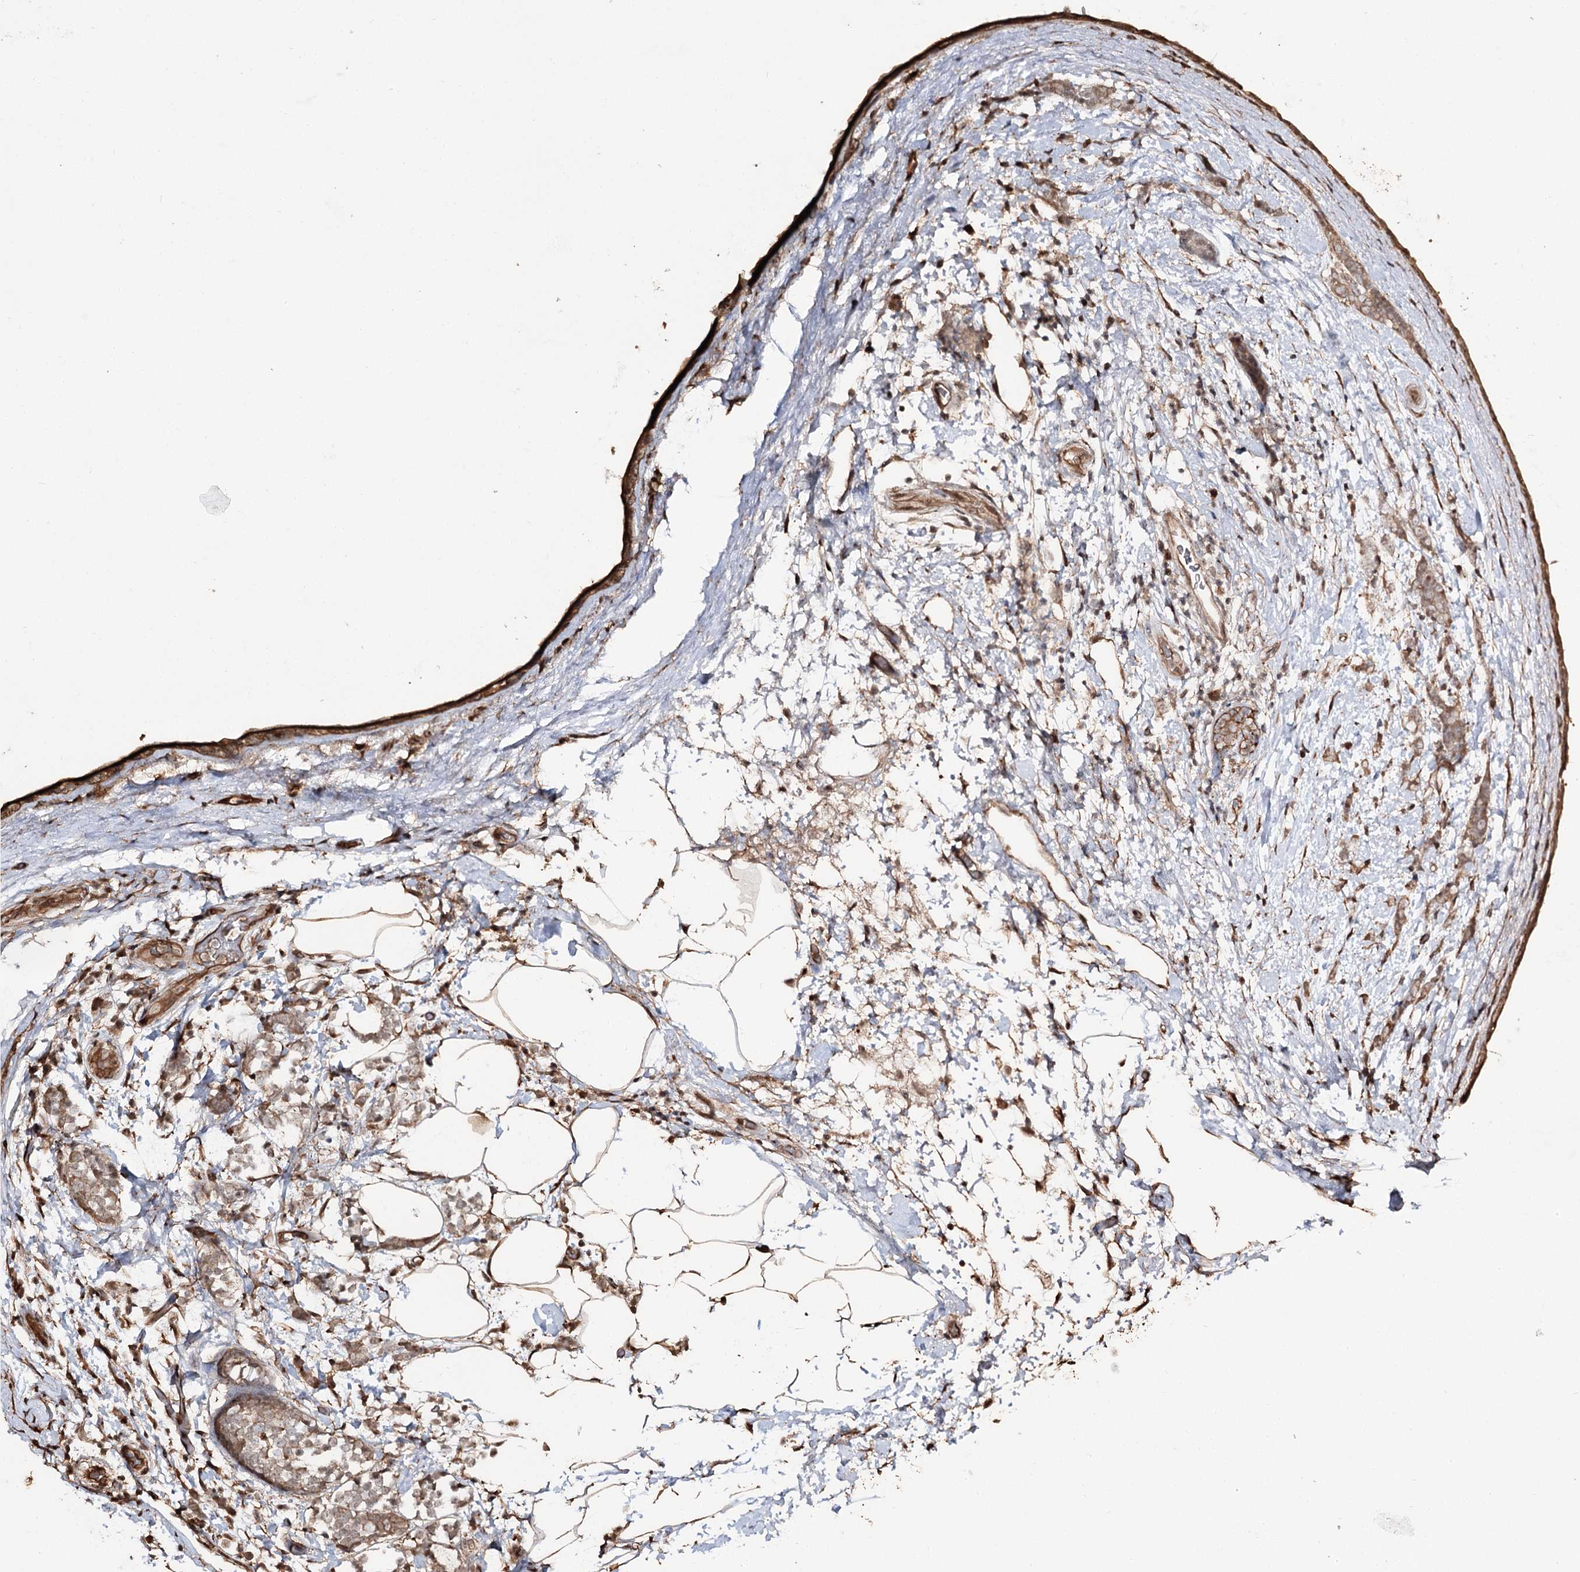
{"staining": {"intensity": "weak", "quantity": "25%-75%", "location": "cytoplasmic/membranous"}, "tissue": "breast cancer", "cell_type": "Tumor cells", "image_type": "cancer", "snomed": [{"axis": "morphology", "description": "Lobular carcinoma"}, {"axis": "topography", "description": "Breast"}], "caption": "This is a photomicrograph of immunohistochemistry staining of lobular carcinoma (breast), which shows weak positivity in the cytoplasmic/membranous of tumor cells.", "gene": "PLCH1", "patient": {"sex": "female", "age": 58}}